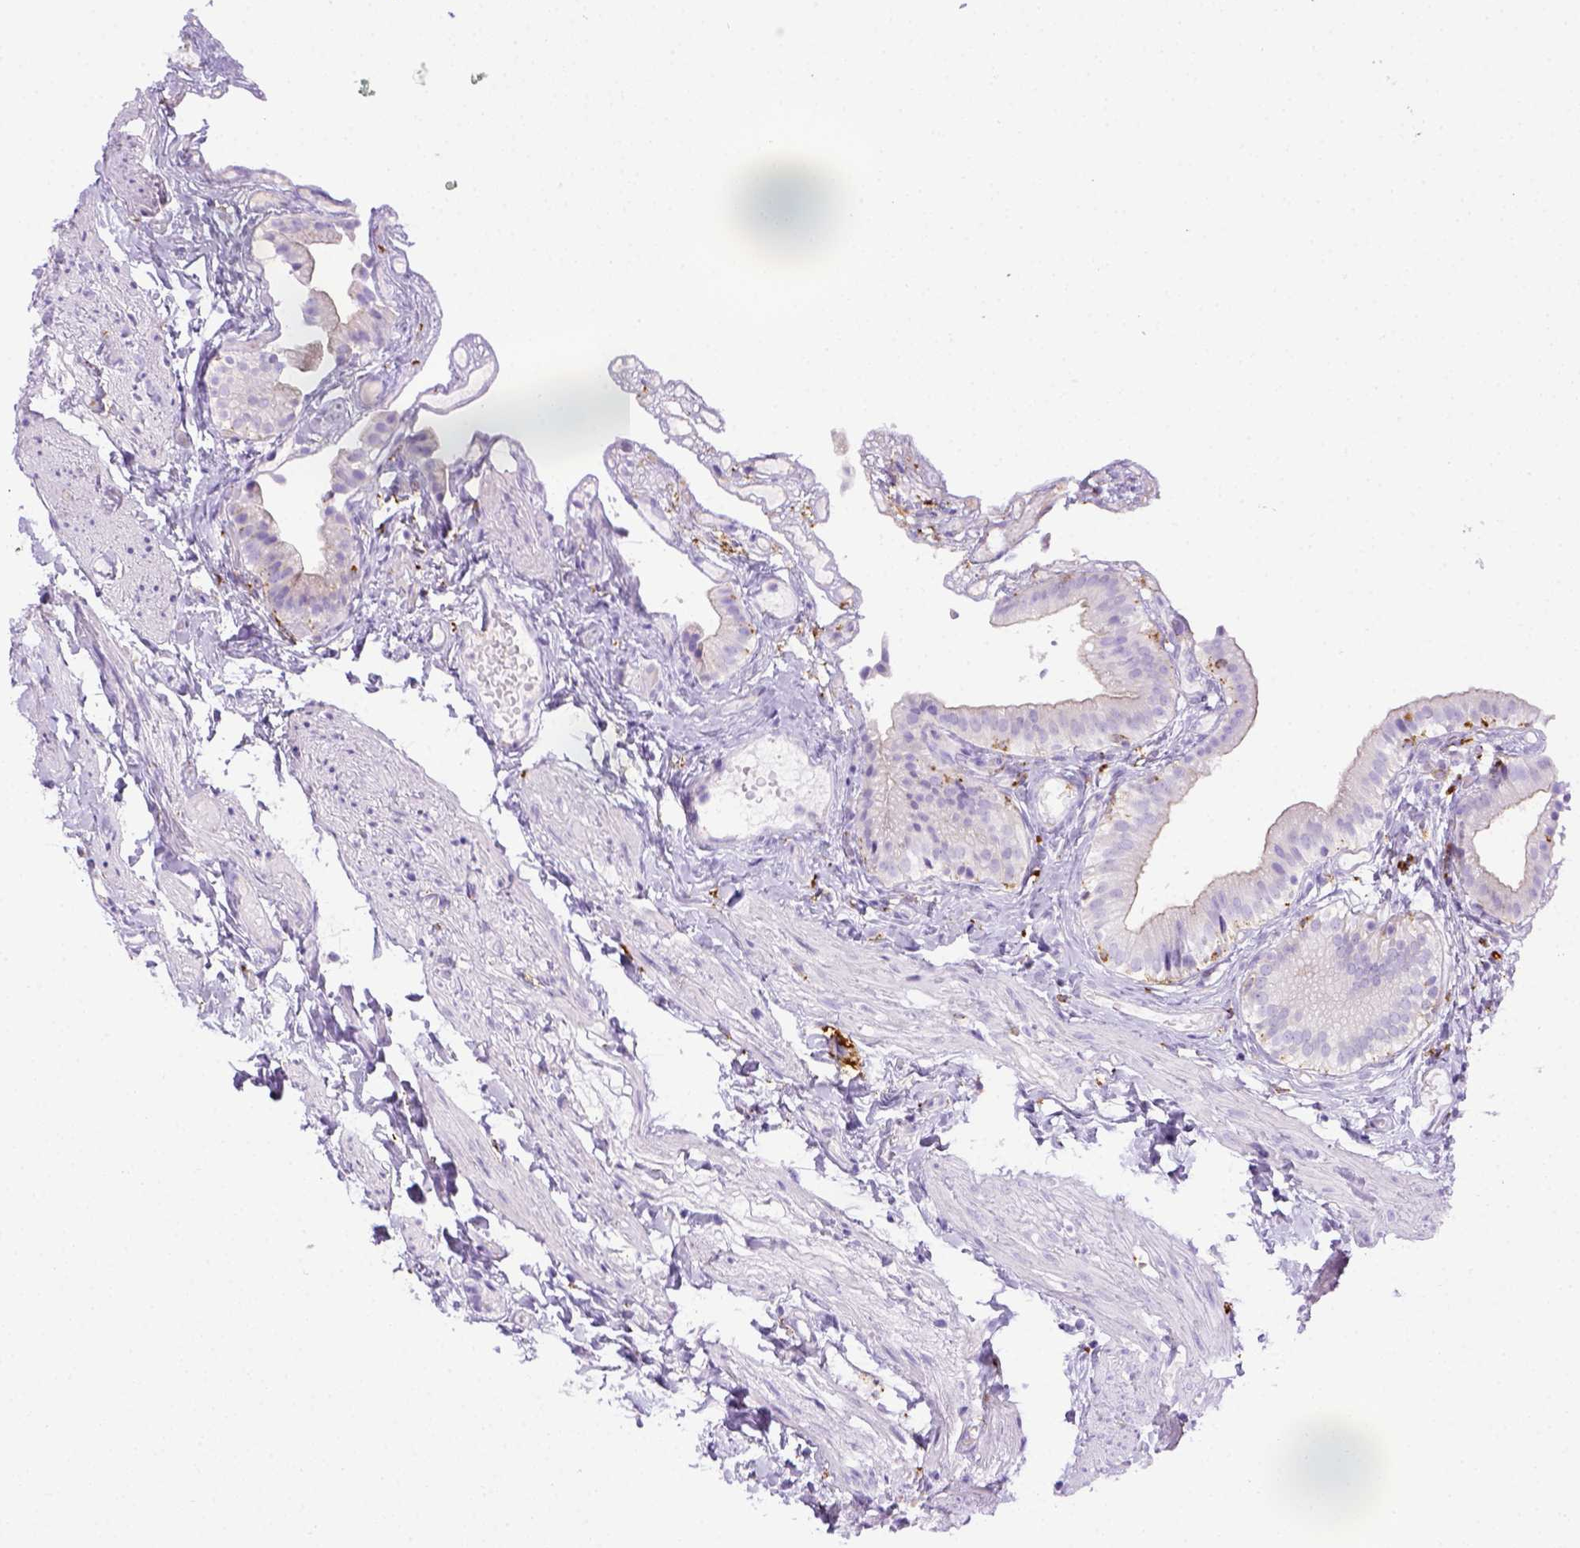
{"staining": {"intensity": "negative", "quantity": "none", "location": "none"}, "tissue": "gallbladder", "cell_type": "Glandular cells", "image_type": "normal", "snomed": [{"axis": "morphology", "description": "Normal tissue, NOS"}, {"axis": "topography", "description": "Gallbladder"}], "caption": "This is an IHC histopathology image of normal human gallbladder. There is no staining in glandular cells.", "gene": "CD68", "patient": {"sex": "female", "age": 47}}